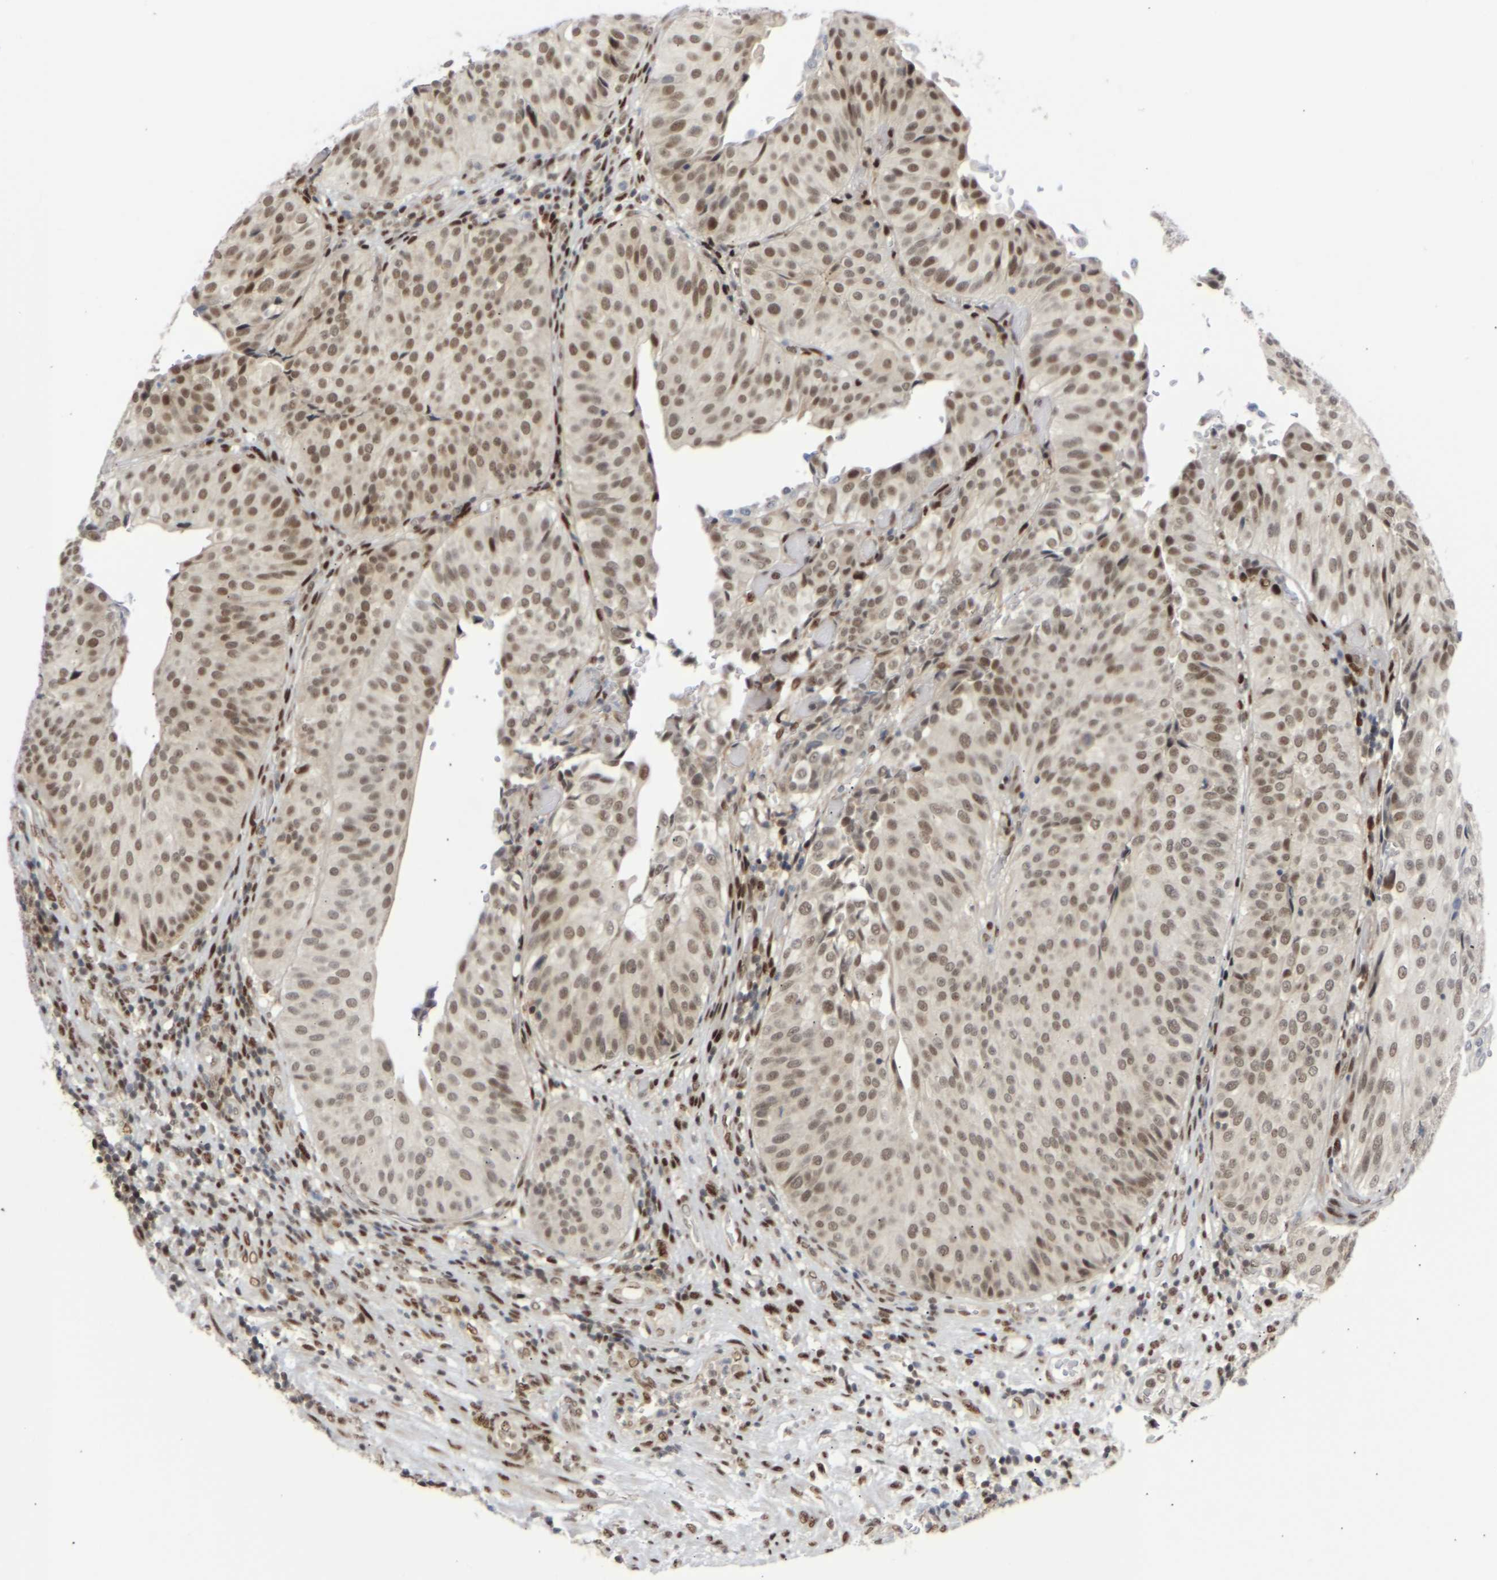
{"staining": {"intensity": "moderate", "quantity": ">75%", "location": "nuclear"}, "tissue": "urothelial cancer", "cell_type": "Tumor cells", "image_type": "cancer", "snomed": [{"axis": "morphology", "description": "Urothelial carcinoma, Low grade"}, {"axis": "topography", "description": "Urinary bladder"}], "caption": "The photomicrograph displays a brown stain indicating the presence of a protein in the nuclear of tumor cells in urothelial cancer.", "gene": "SSBP2", "patient": {"sex": "male", "age": 67}}